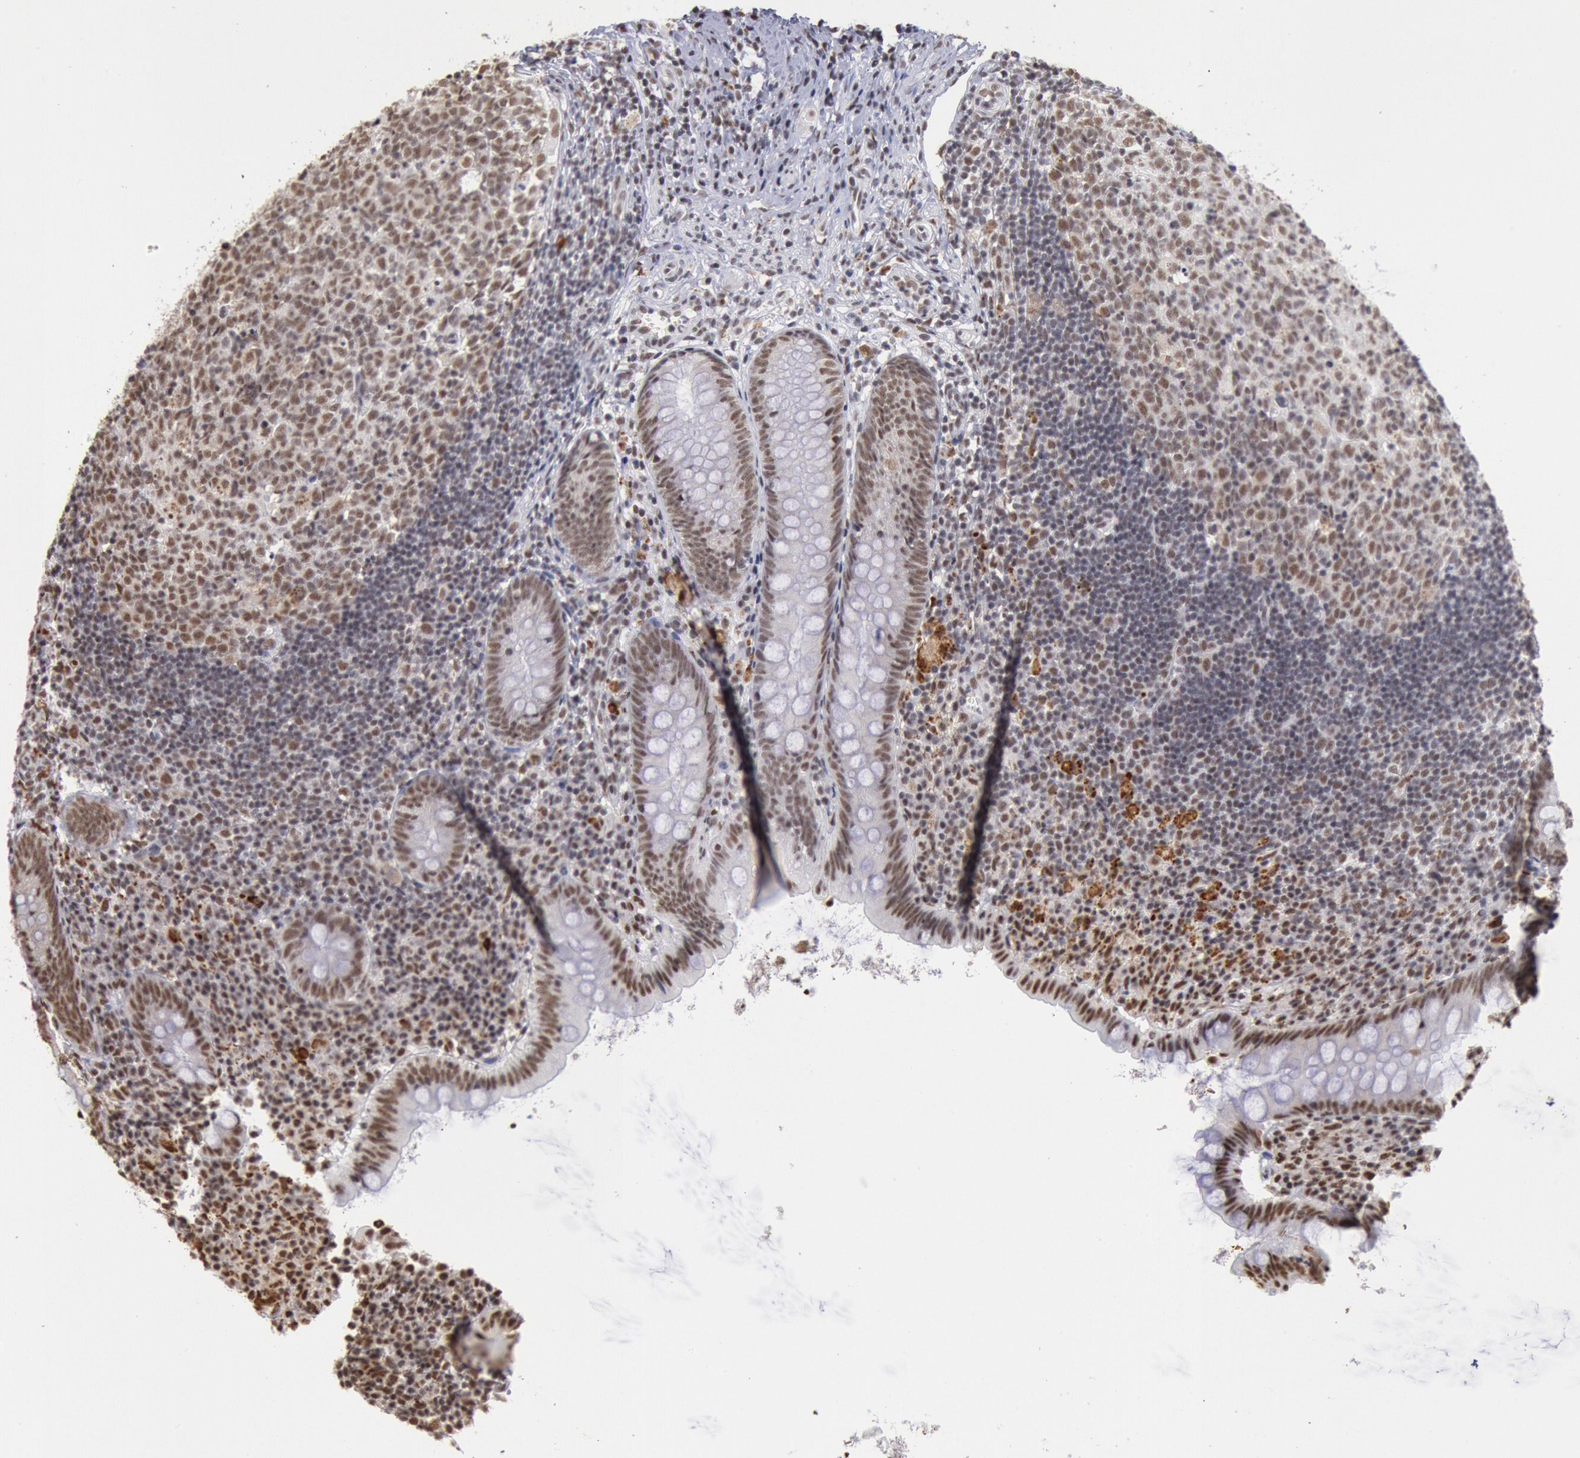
{"staining": {"intensity": "moderate", "quantity": ">75%", "location": "nuclear"}, "tissue": "appendix", "cell_type": "Glandular cells", "image_type": "normal", "snomed": [{"axis": "morphology", "description": "Normal tissue, NOS"}, {"axis": "topography", "description": "Appendix"}], "caption": "Immunohistochemistry (IHC) (DAB (3,3'-diaminobenzidine)) staining of normal human appendix reveals moderate nuclear protein expression in about >75% of glandular cells.", "gene": "SNRPD3", "patient": {"sex": "female", "age": 9}}